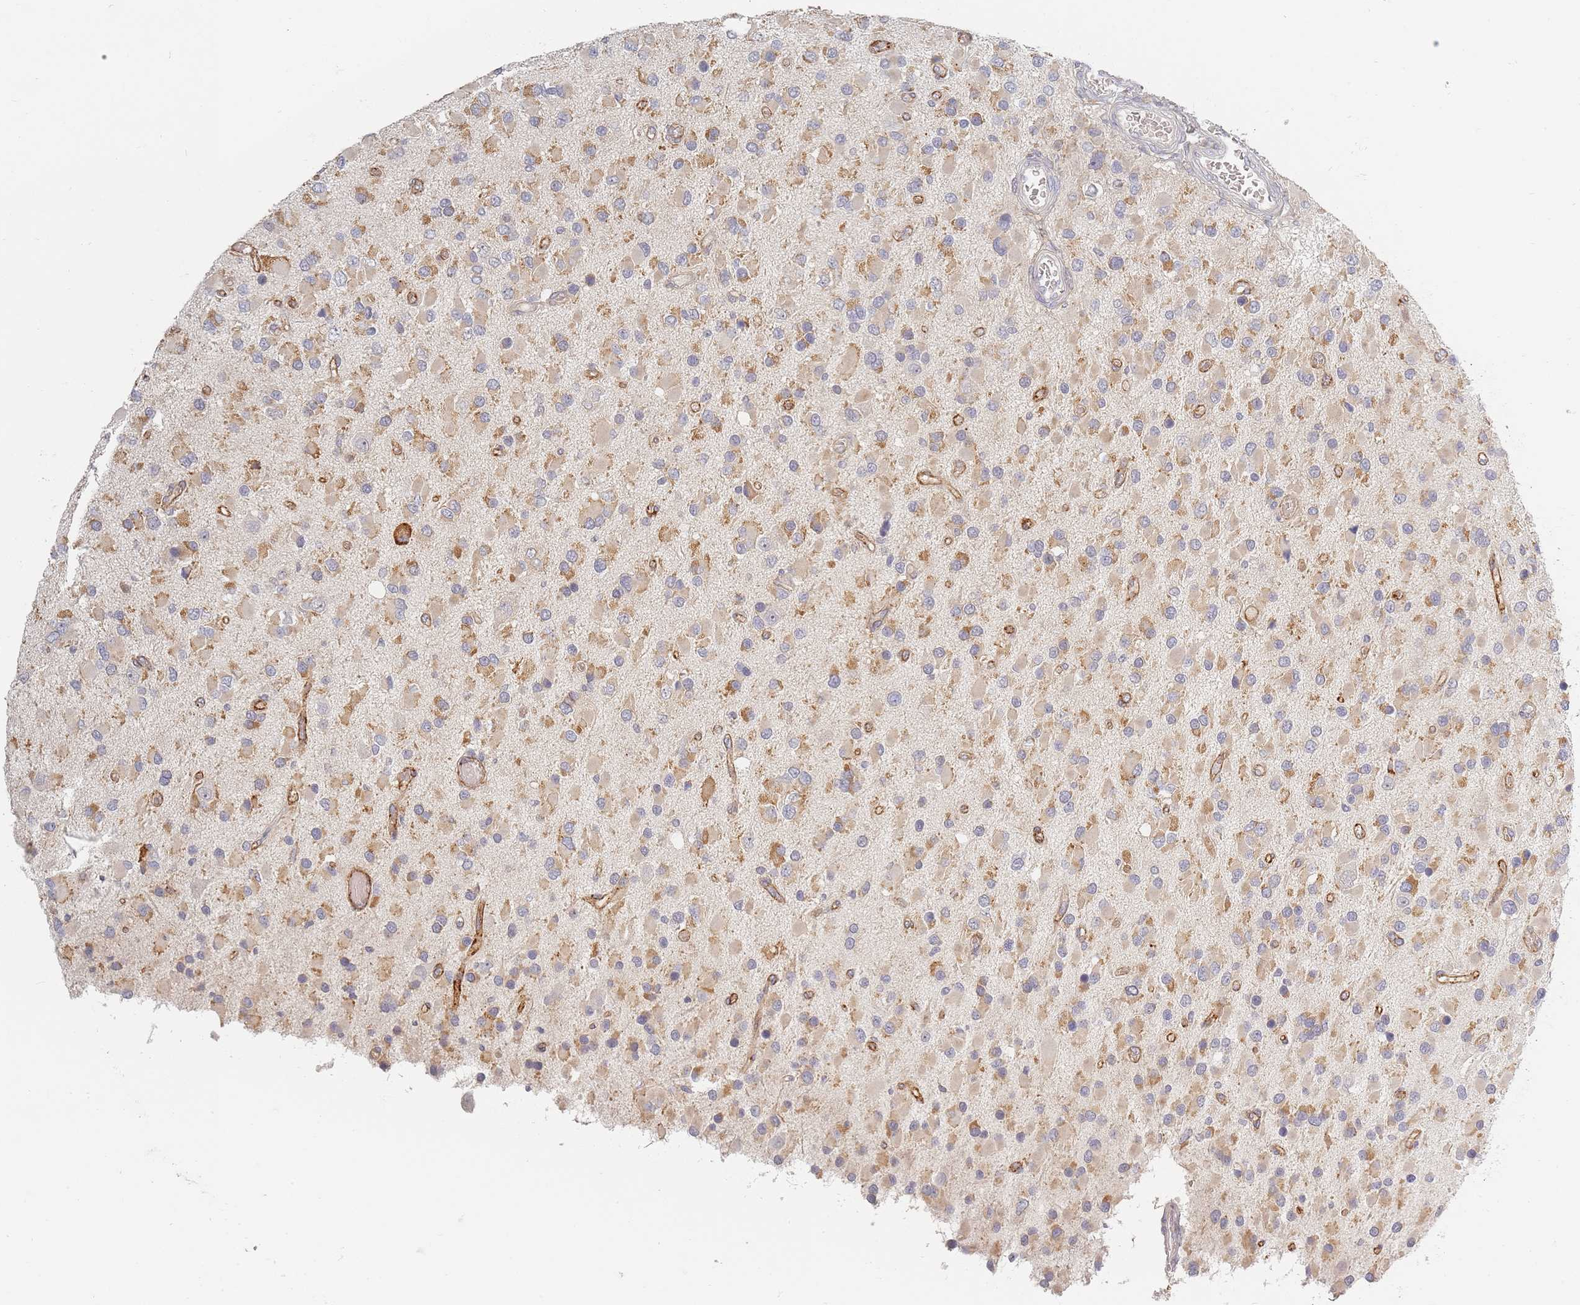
{"staining": {"intensity": "weak", "quantity": ">75%", "location": "cytoplasmic/membranous"}, "tissue": "glioma", "cell_type": "Tumor cells", "image_type": "cancer", "snomed": [{"axis": "morphology", "description": "Glioma, malignant, High grade"}, {"axis": "topography", "description": "Brain"}], "caption": "A high-resolution image shows IHC staining of malignant glioma (high-grade), which reveals weak cytoplasmic/membranous staining in about >75% of tumor cells. (brown staining indicates protein expression, while blue staining denotes nuclei).", "gene": "ZKSCAN7", "patient": {"sex": "male", "age": 53}}